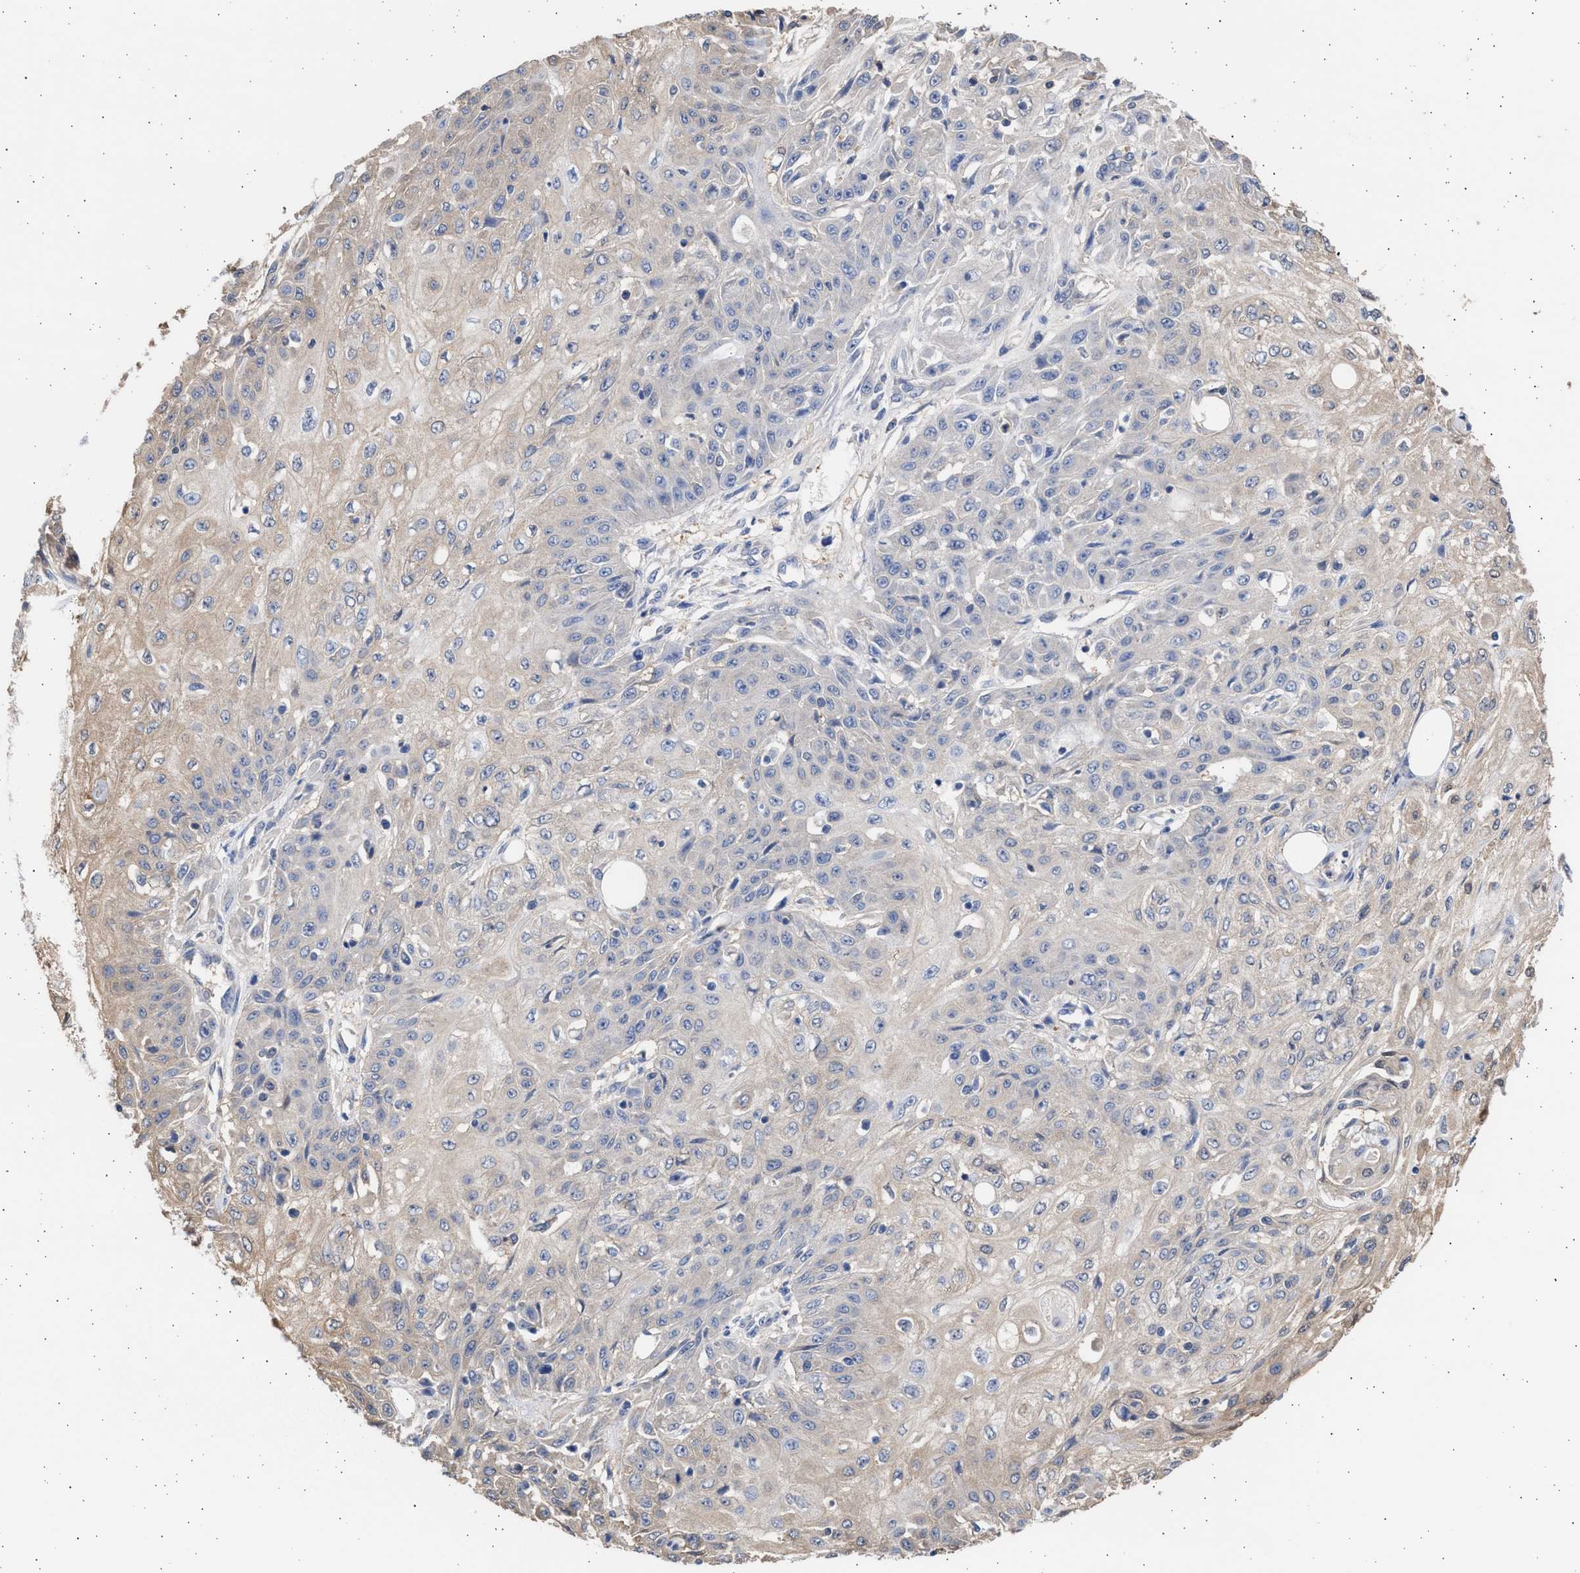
{"staining": {"intensity": "weak", "quantity": "<25%", "location": "cytoplasmic/membranous"}, "tissue": "skin cancer", "cell_type": "Tumor cells", "image_type": "cancer", "snomed": [{"axis": "morphology", "description": "Squamous cell carcinoma, NOS"}, {"axis": "morphology", "description": "Squamous cell carcinoma, metastatic, NOS"}, {"axis": "topography", "description": "Skin"}, {"axis": "topography", "description": "Lymph node"}], "caption": "This image is of skin cancer stained with immunohistochemistry to label a protein in brown with the nuclei are counter-stained blue. There is no staining in tumor cells. (DAB immunohistochemistry (IHC) with hematoxylin counter stain).", "gene": "ALDOC", "patient": {"sex": "male", "age": 75}}